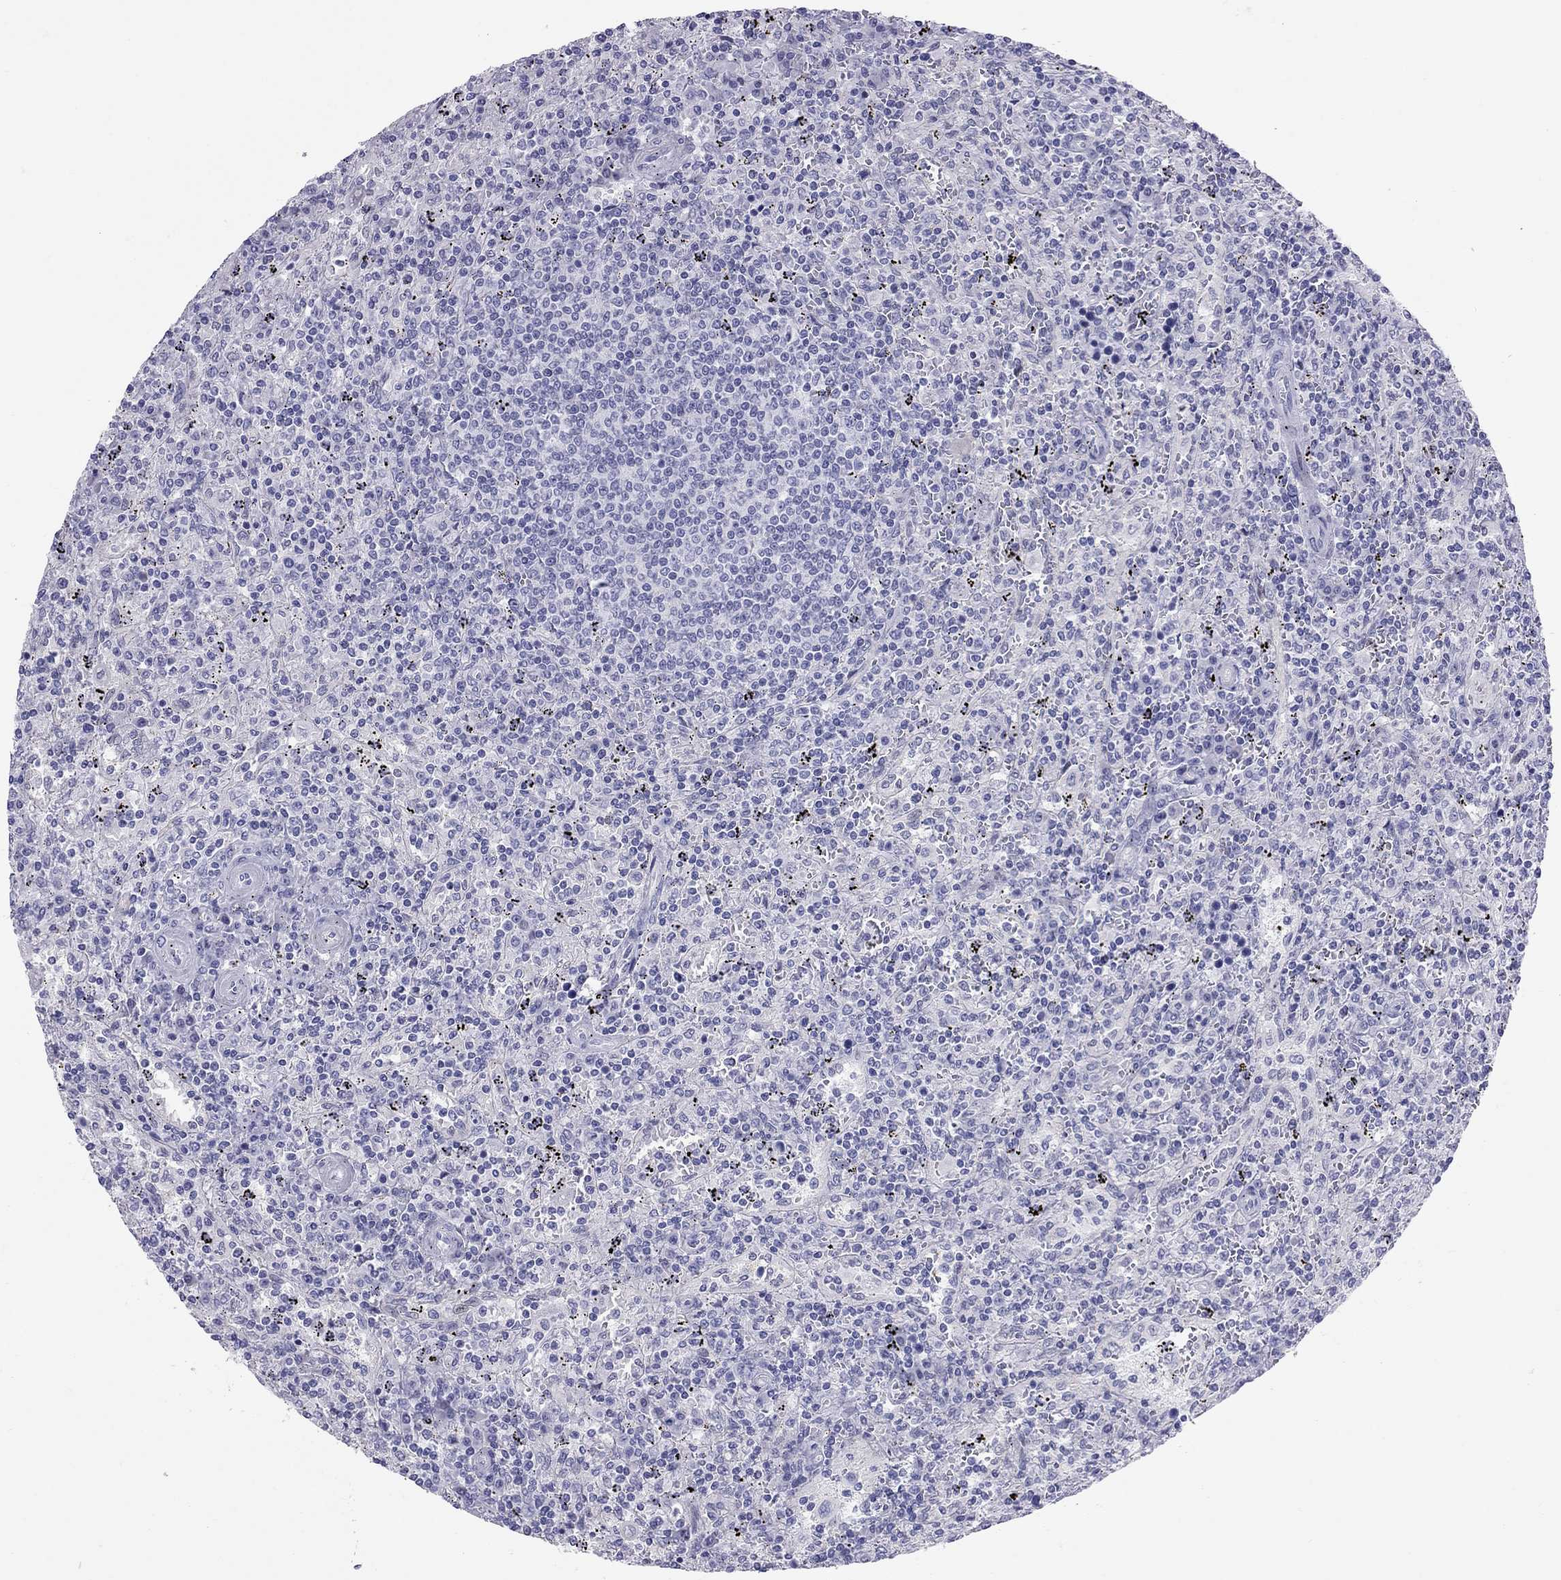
{"staining": {"intensity": "negative", "quantity": "none", "location": "none"}, "tissue": "lymphoma", "cell_type": "Tumor cells", "image_type": "cancer", "snomed": [{"axis": "morphology", "description": "Malignant lymphoma, non-Hodgkin's type, Low grade"}, {"axis": "topography", "description": "Spleen"}], "caption": "A micrograph of human lymphoma is negative for staining in tumor cells.", "gene": "FSCN3", "patient": {"sex": "male", "age": 62}}